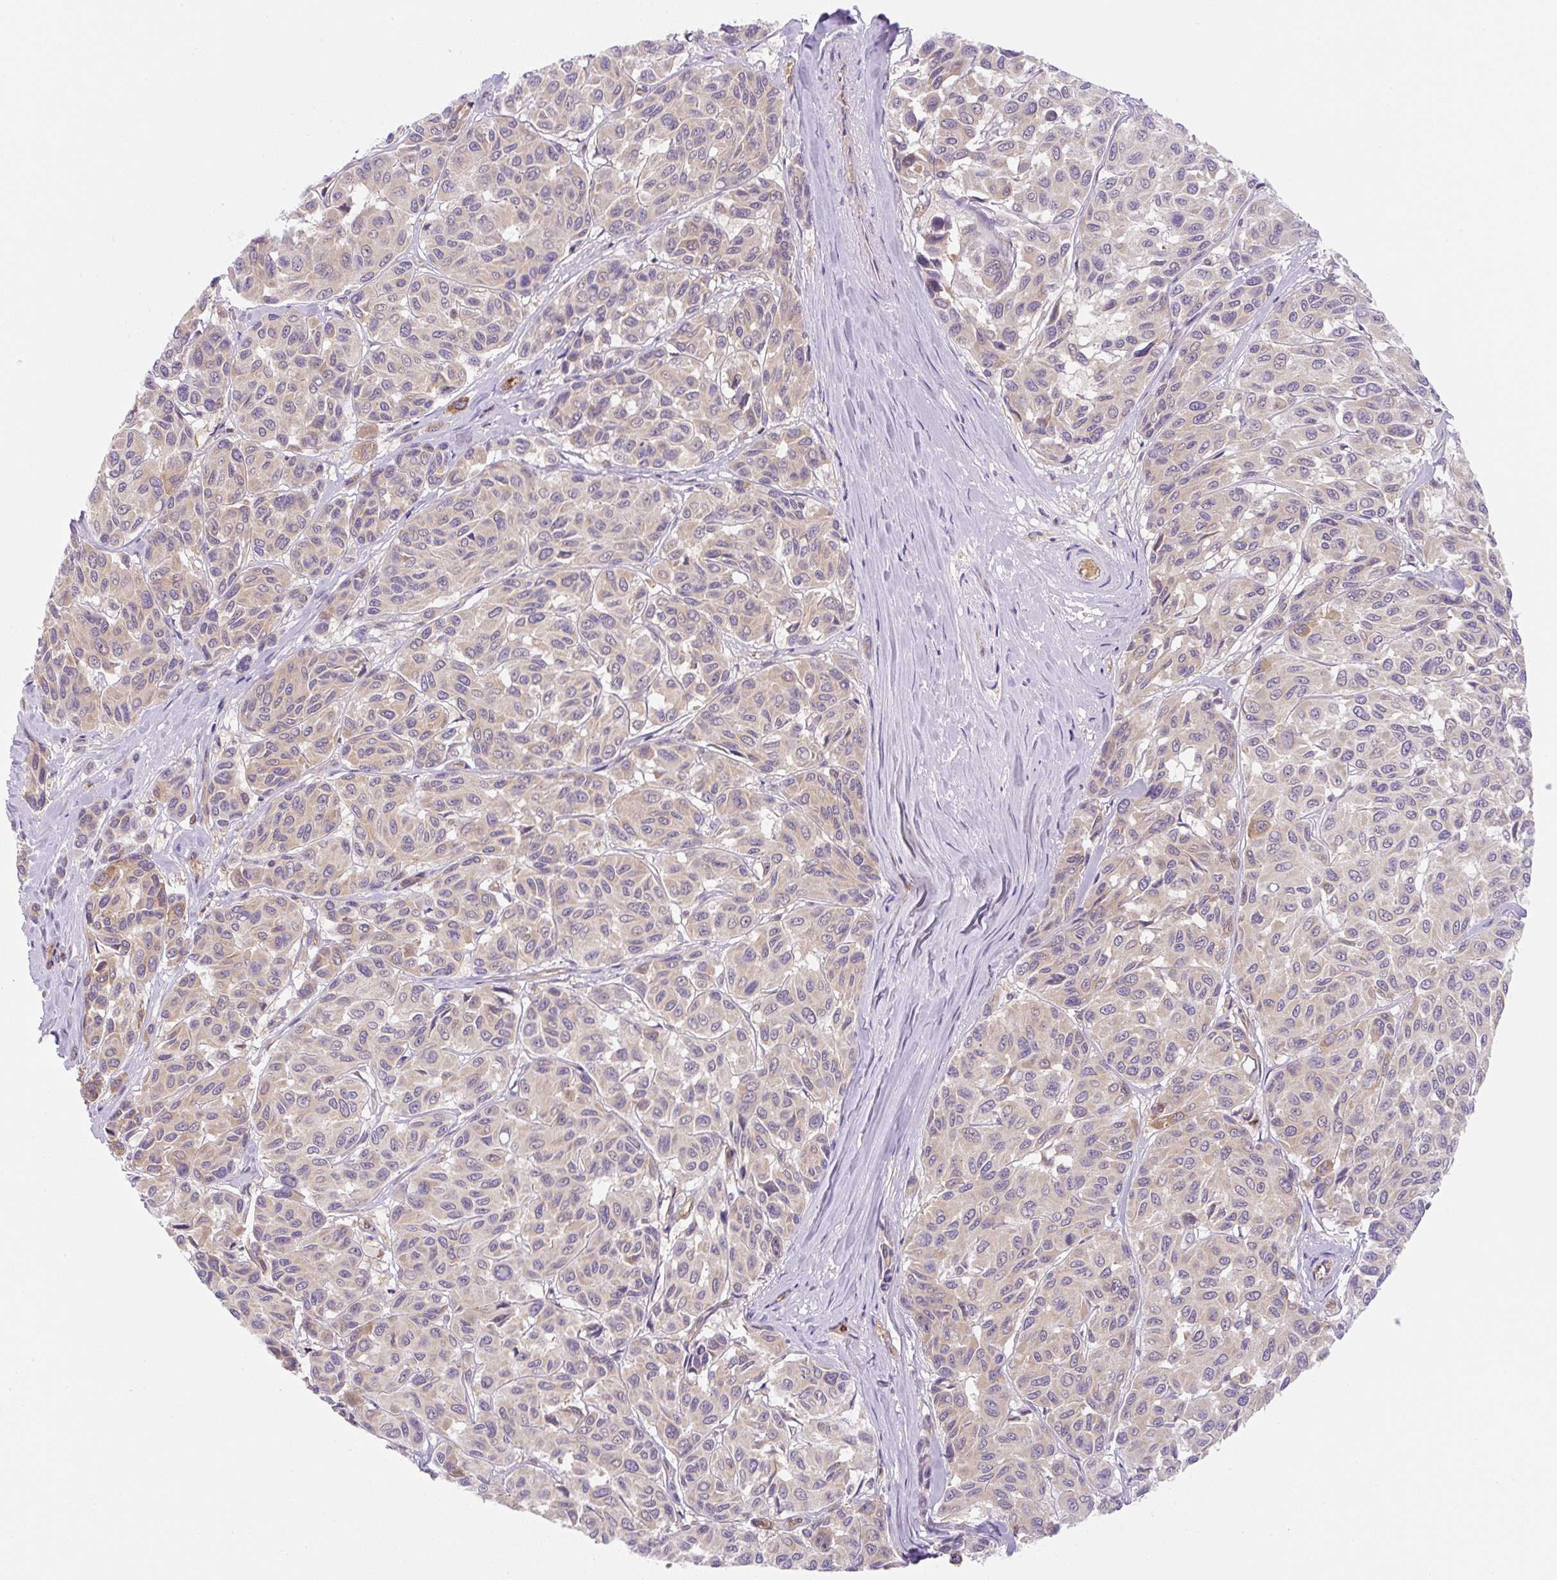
{"staining": {"intensity": "moderate", "quantity": "25%-75%", "location": "cytoplasmic/membranous"}, "tissue": "melanoma", "cell_type": "Tumor cells", "image_type": "cancer", "snomed": [{"axis": "morphology", "description": "Malignant melanoma, NOS"}, {"axis": "topography", "description": "Skin"}], "caption": "Protein staining of melanoma tissue shows moderate cytoplasmic/membranous positivity in about 25%-75% of tumor cells.", "gene": "OMA1", "patient": {"sex": "female", "age": 66}}